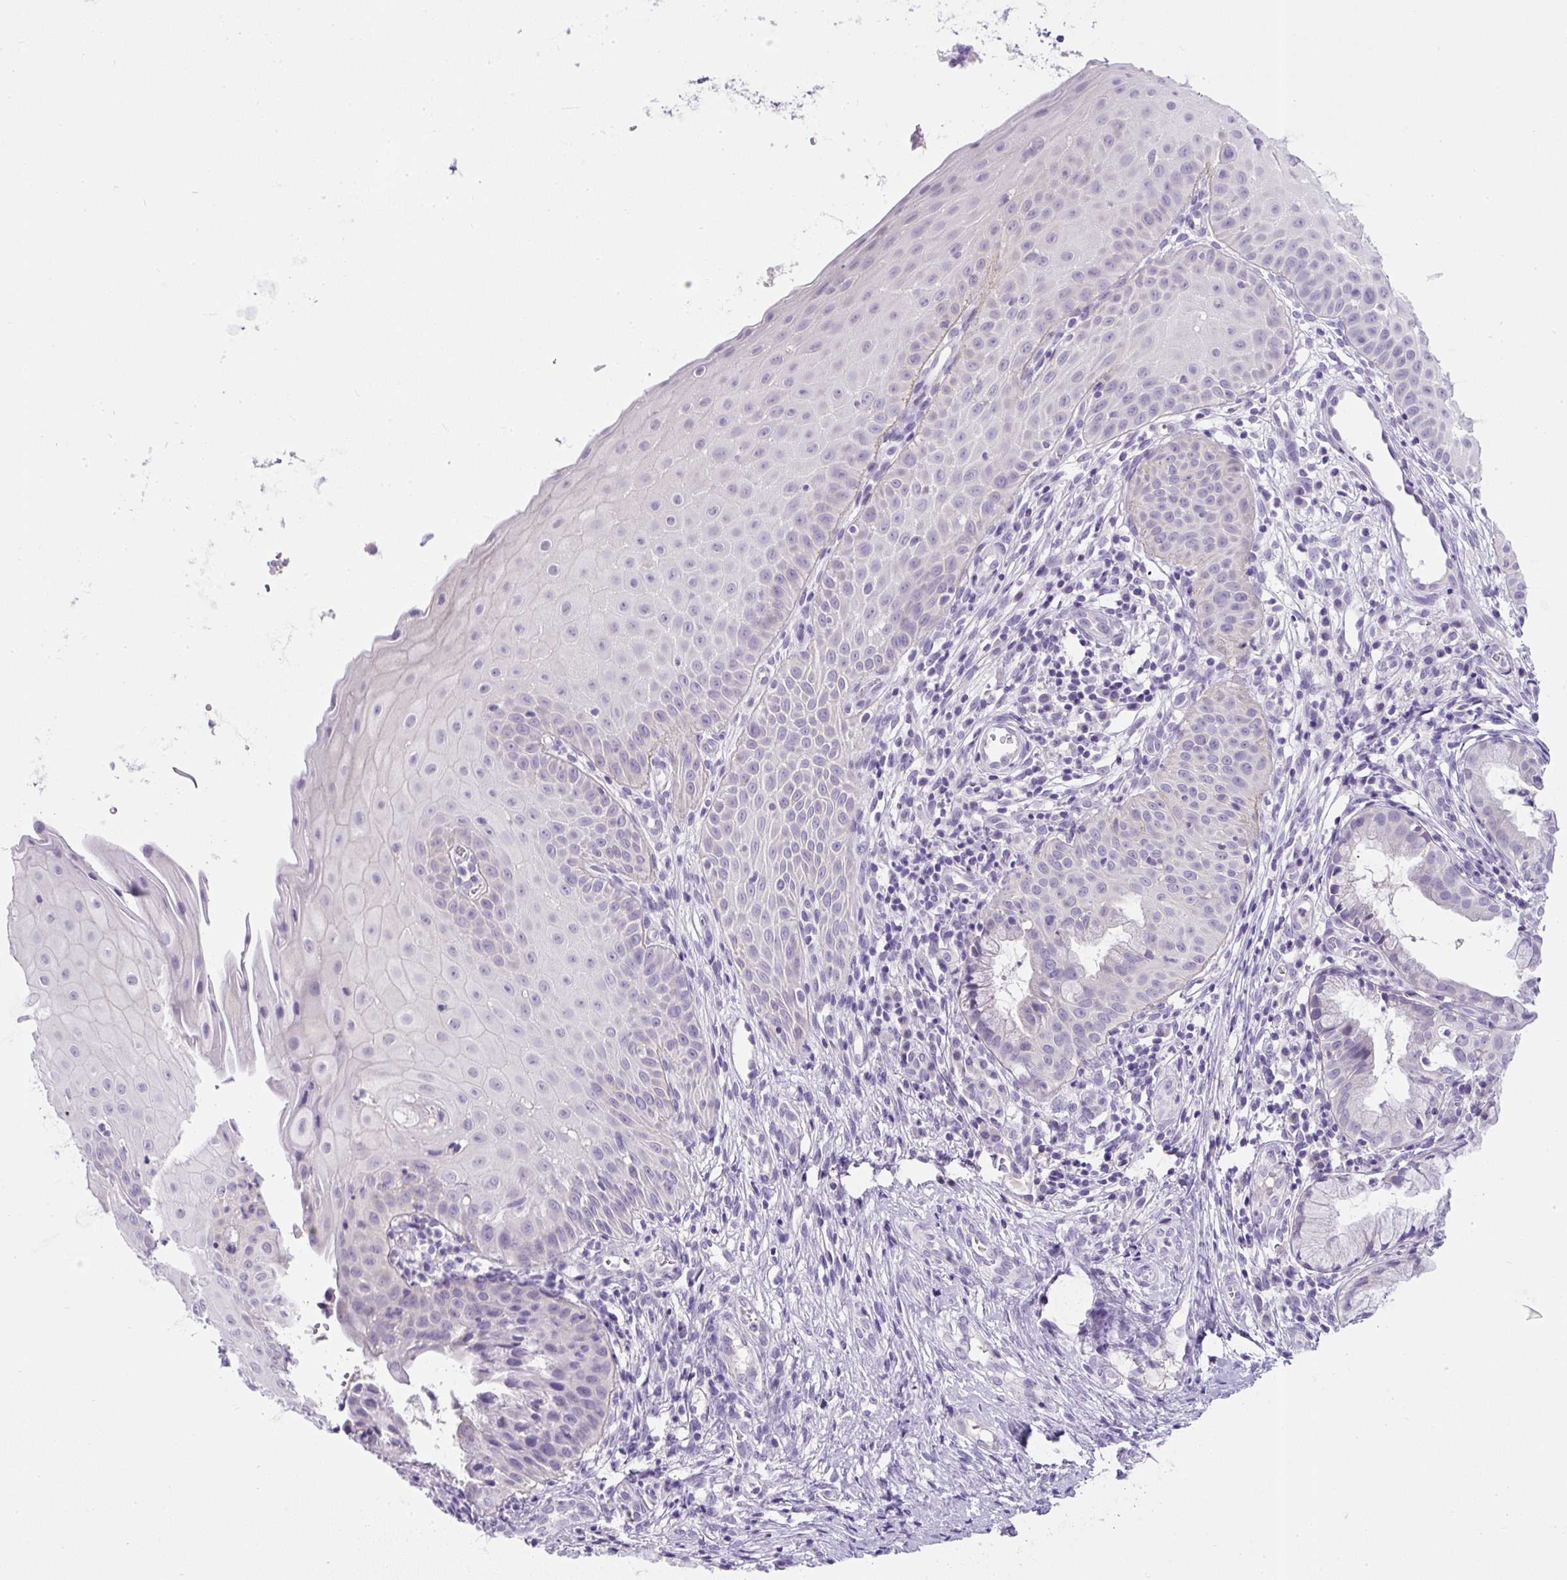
{"staining": {"intensity": "negative", "quantity": "none", "location": "none"}, "tissue": "cervix", "cell_type": "Glandular cells", "image_type": "normal", "snomed": [{"axis": "morphology", "description": "Normal tissue, NOS"}, {"axis": "topography", "description": "Cervix"}], "caption": "A histopathology image of human cervix is negative for staining in glandular cells. (Brightfield microscopy of DAB (3,3'-diaminobenzidine) IHC at high magnification).", "gene": "COL9A2", "patient": {"sex": "female", "age": 36}}